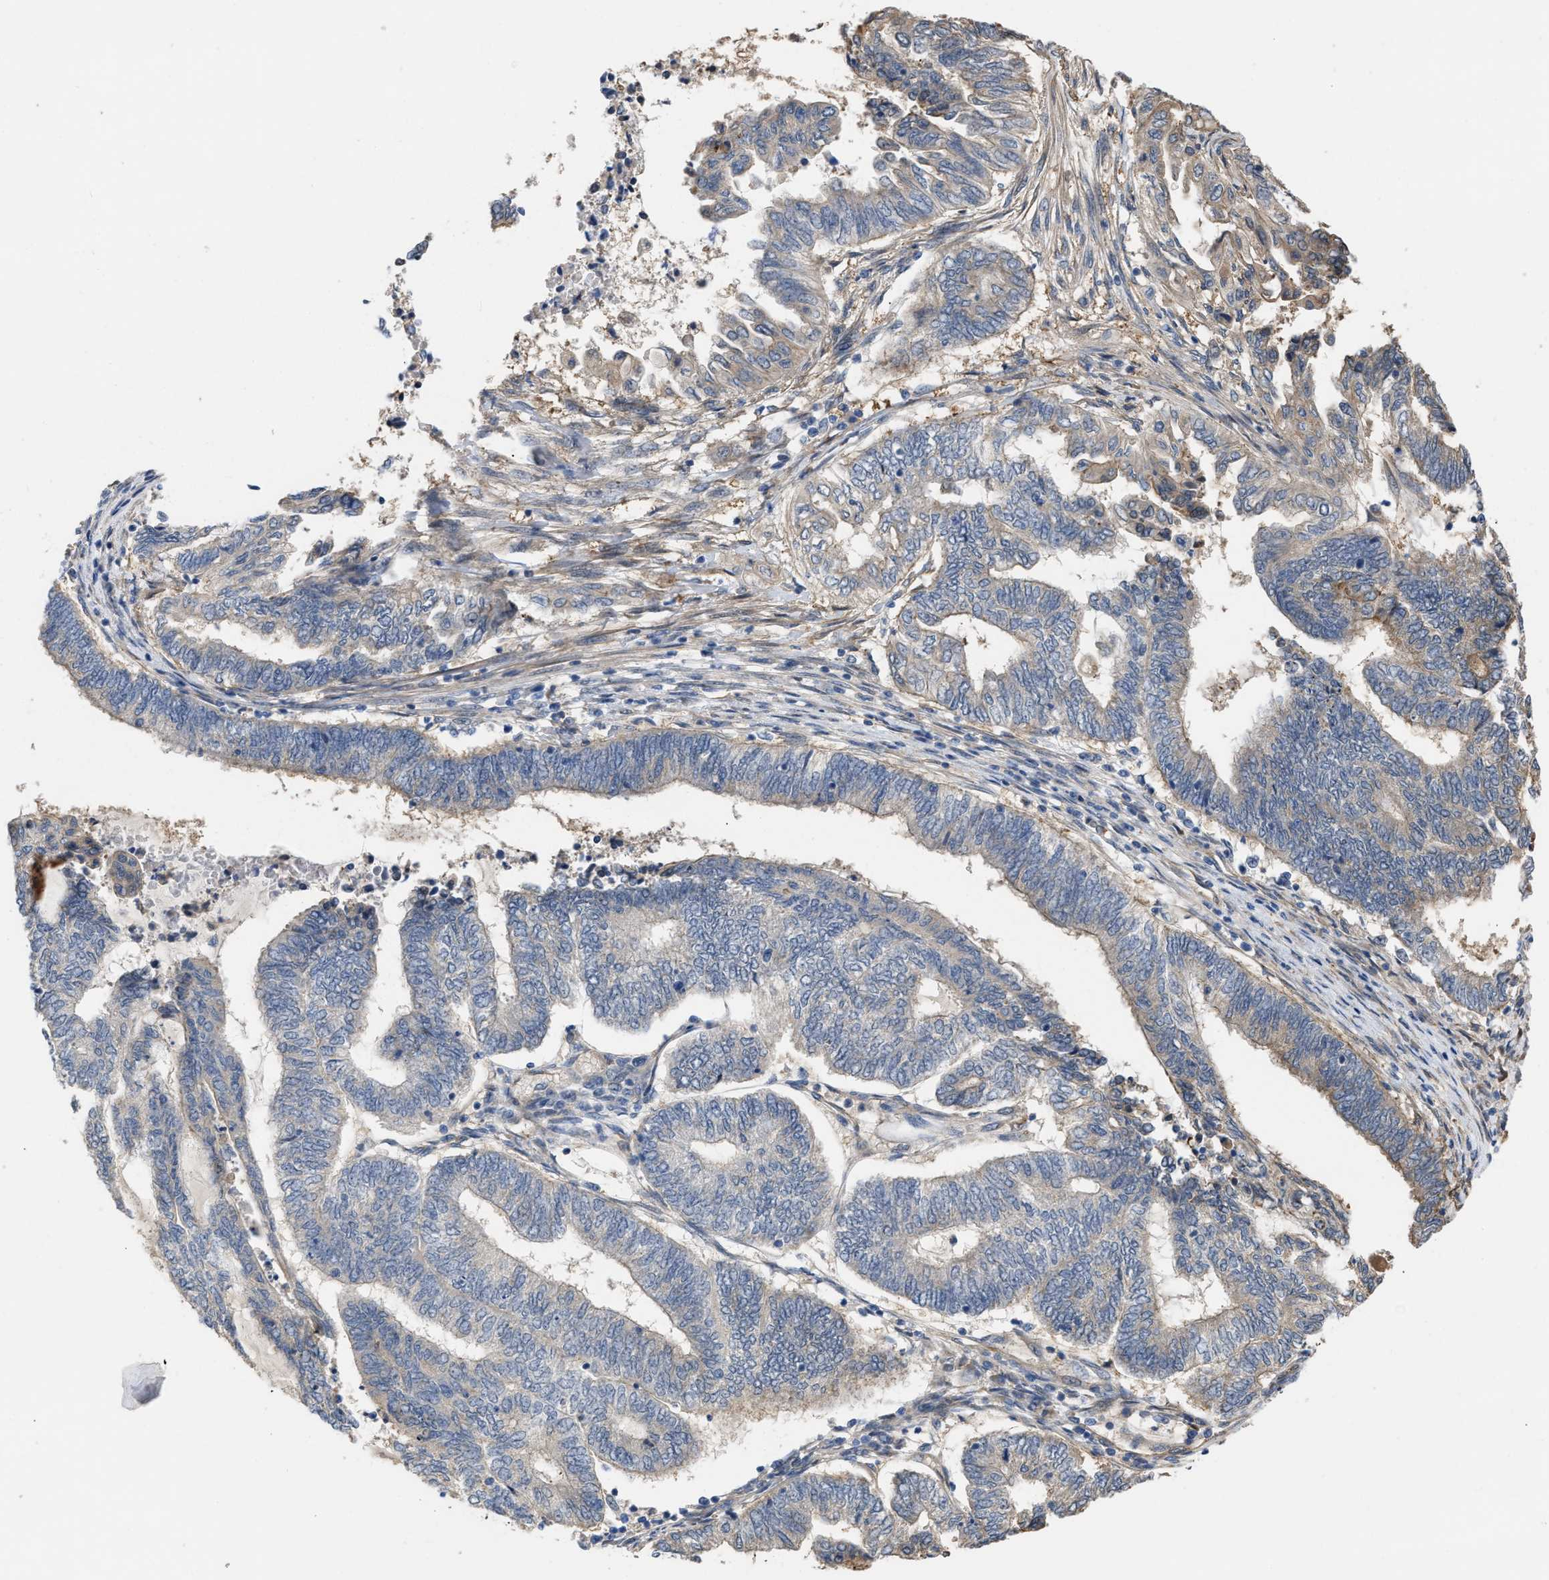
{"staining": {"intensity": "weak", "quantity": "<25%", "location": "cytoplasmic/membranous"}, "tissue": "endometrial cancer", "cell_type": "Tumor cells", "image_type": "cancer", "snomed": [{"axis": "morphology", "description": "Adenocarcinoma, NOS"}, {"axis": "topography", "description": "Uterus"}, {"axis": "topography", "description": "Endometrium"}], "caption": "High magnification brightfield microscopy of adenocarcinoma (endometrial) stained with DAB (brown) and counterstained with hematoxylin (blue): tumor cells show no significant positivity.", "gene": "SLC4A11", "patient": {"sex": "female", "age": 70}}